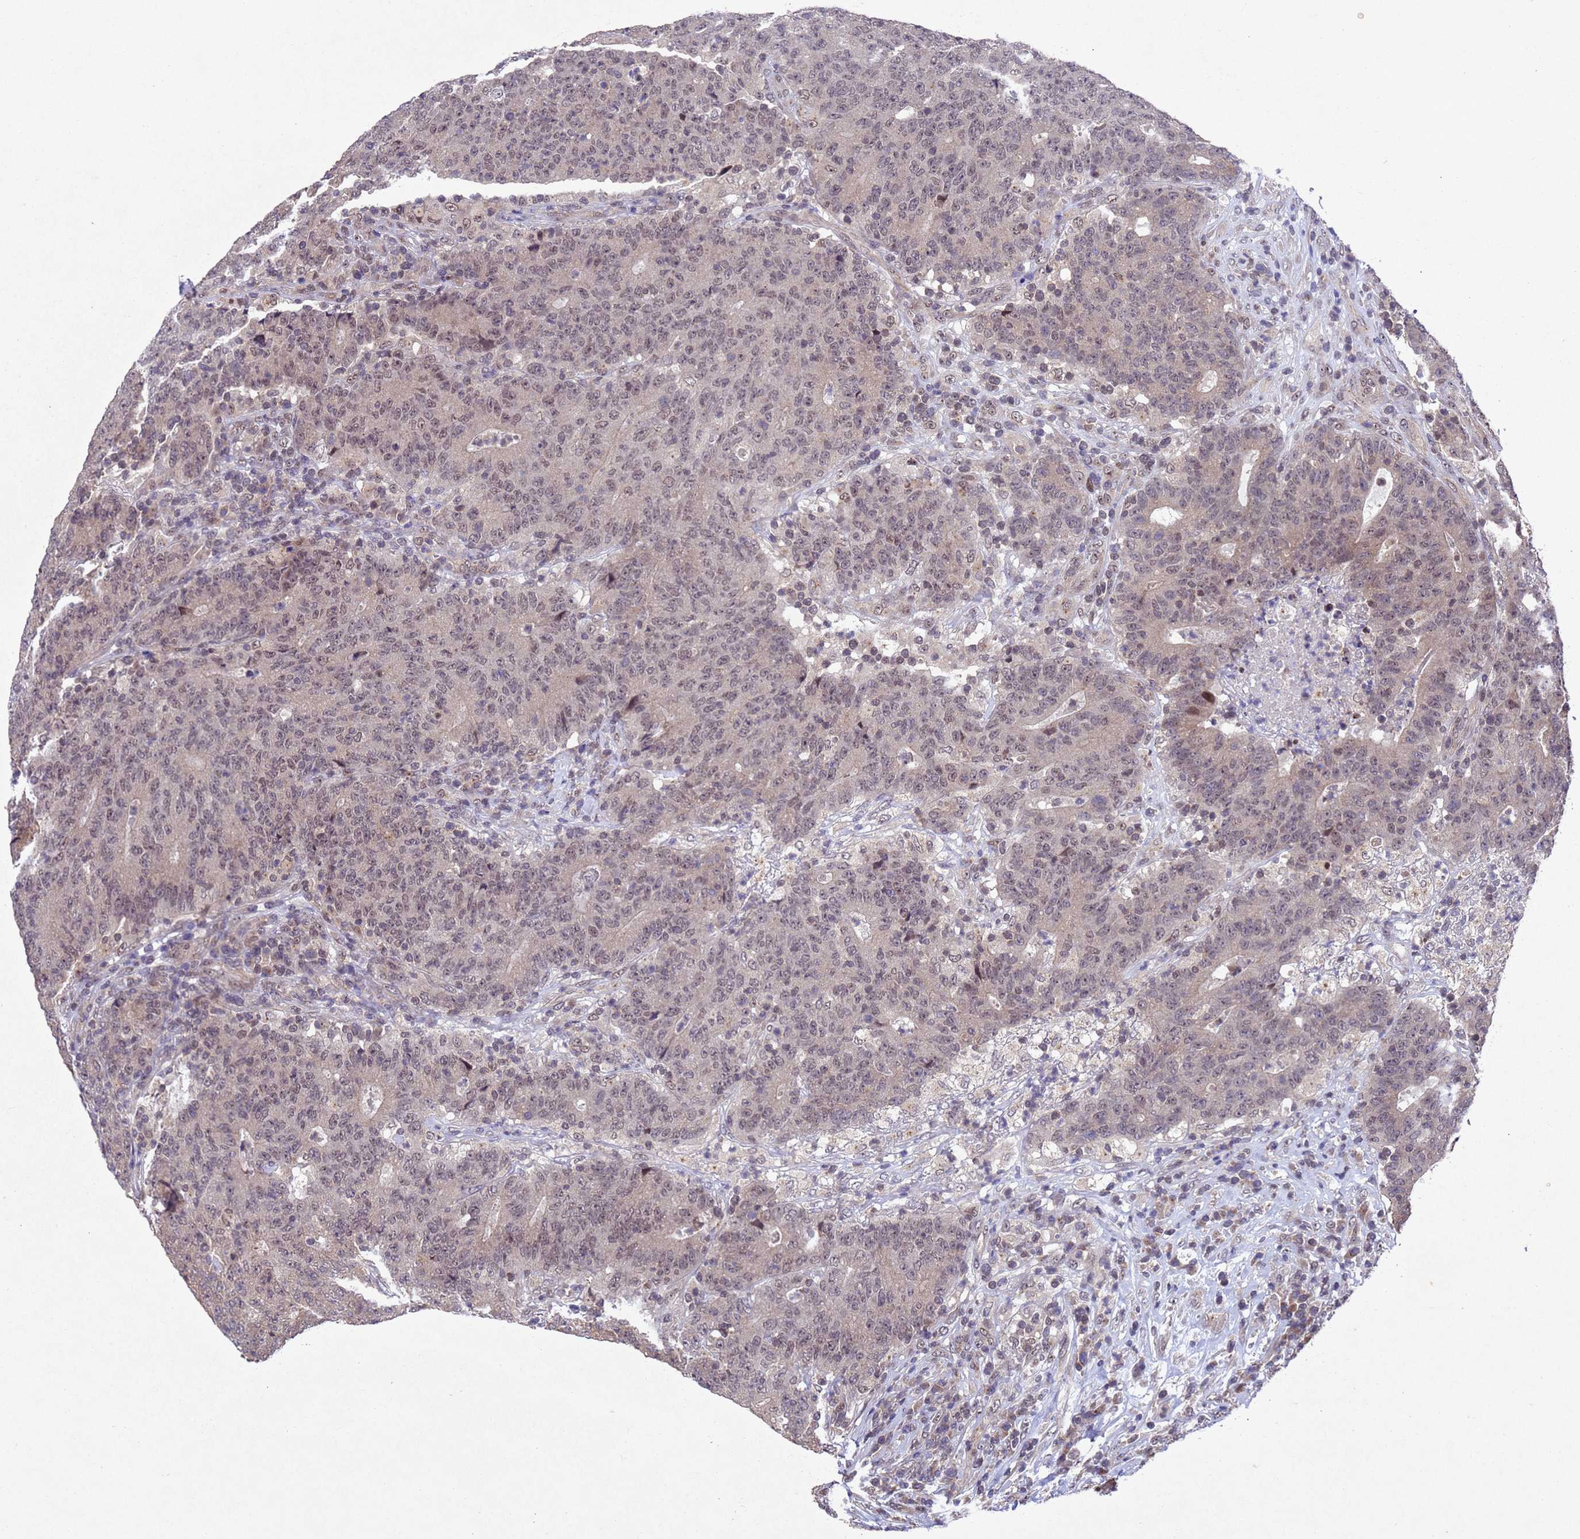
{"staining": {"intensity": "weak", "quantity": "25%-75%", "location": "nuclear"}, "tissue": "colorectal cancer", "cell_type": "Tumor cells", "image_type": "cancer", "snomed": [{"axis": "morphology", "description": "Adenocarcinoma, NOS"}, {"axis": "topography", "description": "Colon"}], "caption": "A low amount of weak nuclear expression is present in about 25%-75% of tumor cells in colorectal adenocarcinoma tissue. (Stains: DAB (3,3'-diaminobenzidine) in brown, nuclei in blue, Microscopy: brightfield microscopy at high magnification).", "gene": "TBK1", "patient": {"sex": "female", "age": 75}}